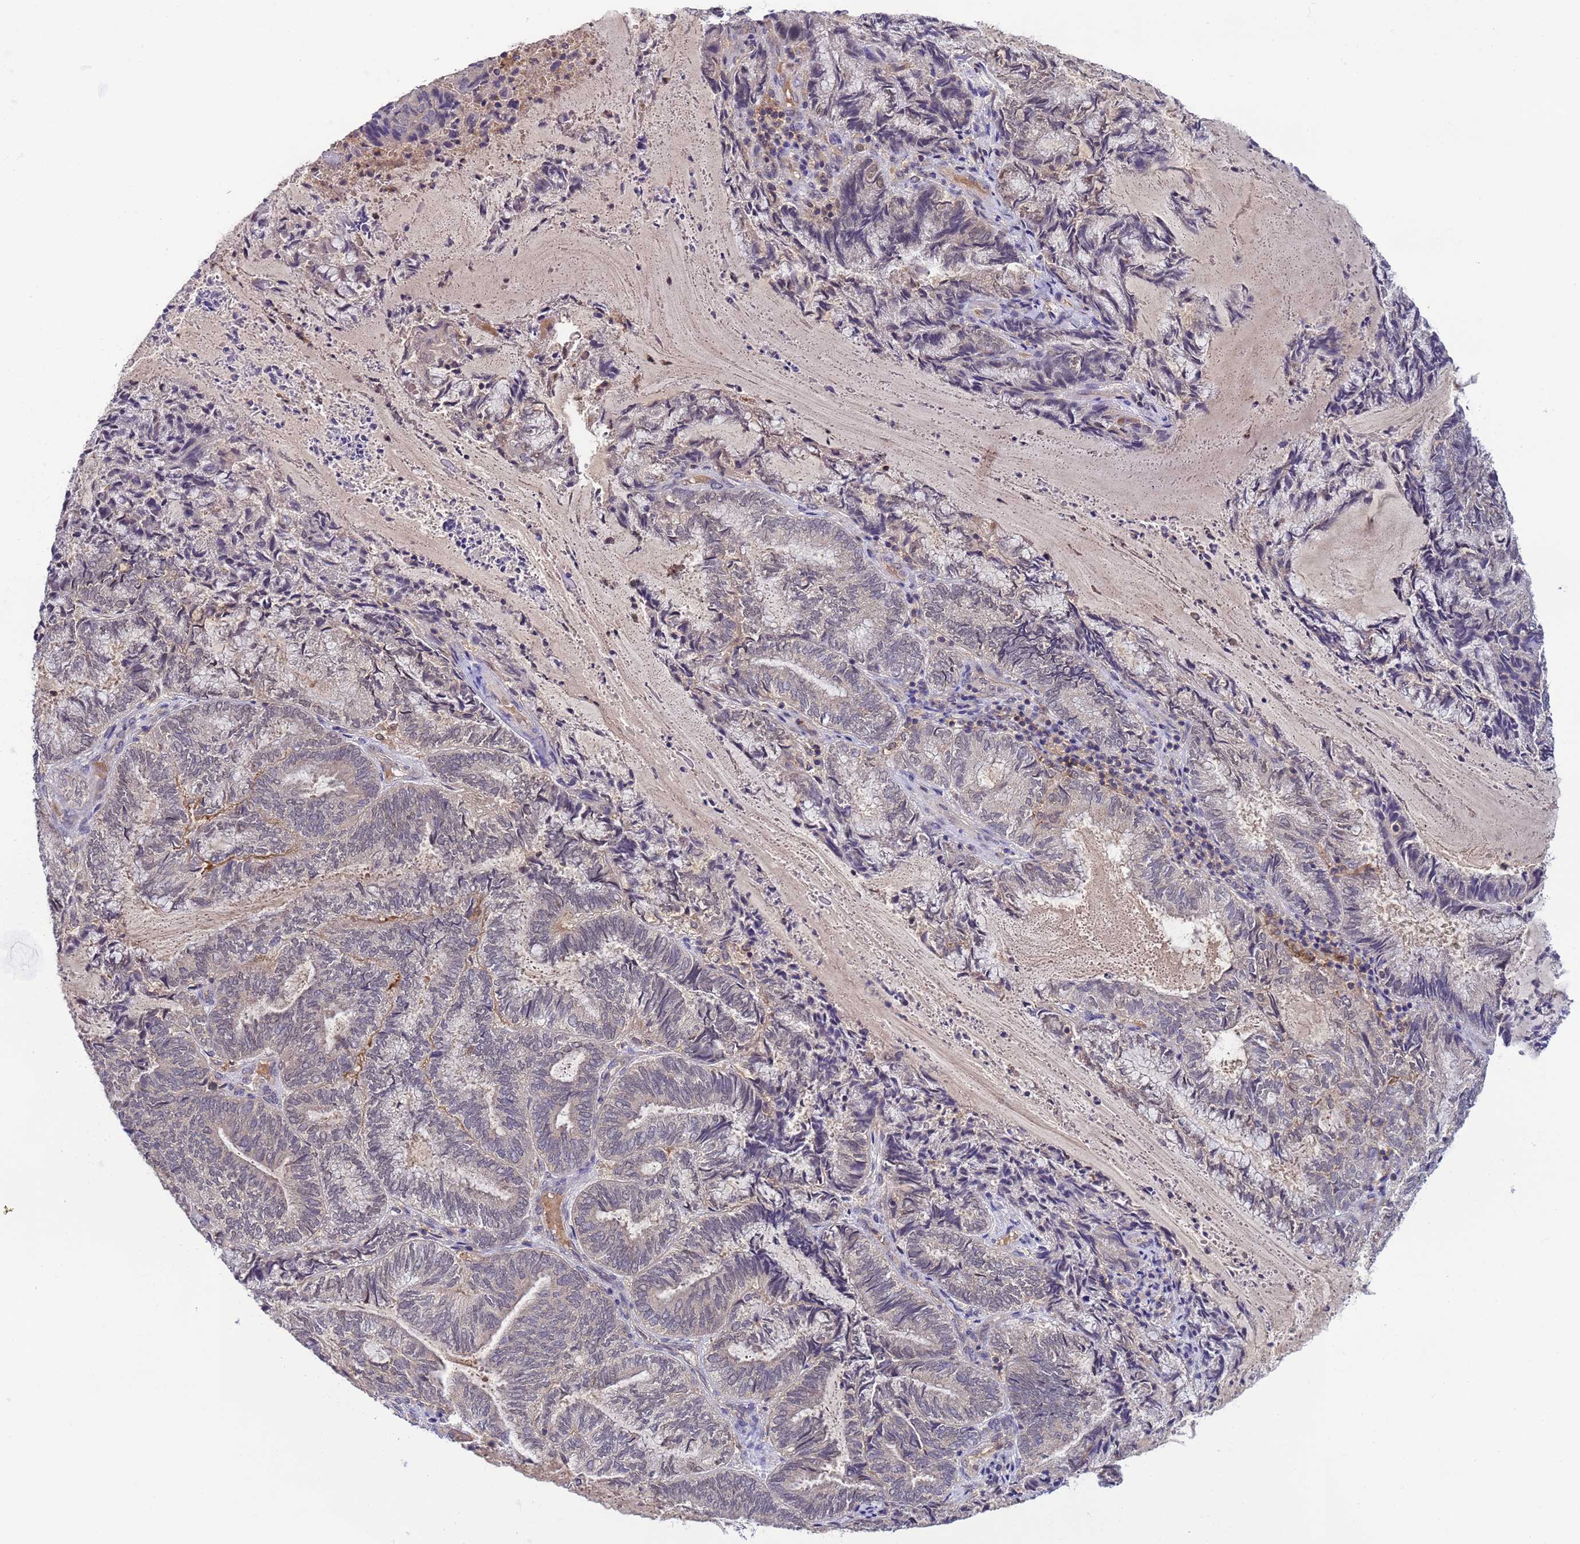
{"staining": {"intensity": "negative", "quantity": "none", "location": "none"}, "tissue": "endometrial cancer", "cell_type": "Tumor cells", "image_type": "cancer", "snomed": [{"axis": "morphology", "description": "Adenocarcinoma, NOS"}, {"axis": "topography", "description": "Endometrium"}], "caption": "The micrograph demonstrates no significant positivity in tumor cells of endometrial cancer. (DAB (3,3'-diaminobenzidine) immunohistochemistry (IHC), high magnification).", "gene": "CD53", "patient": {"sex": "female", "age": 80}}